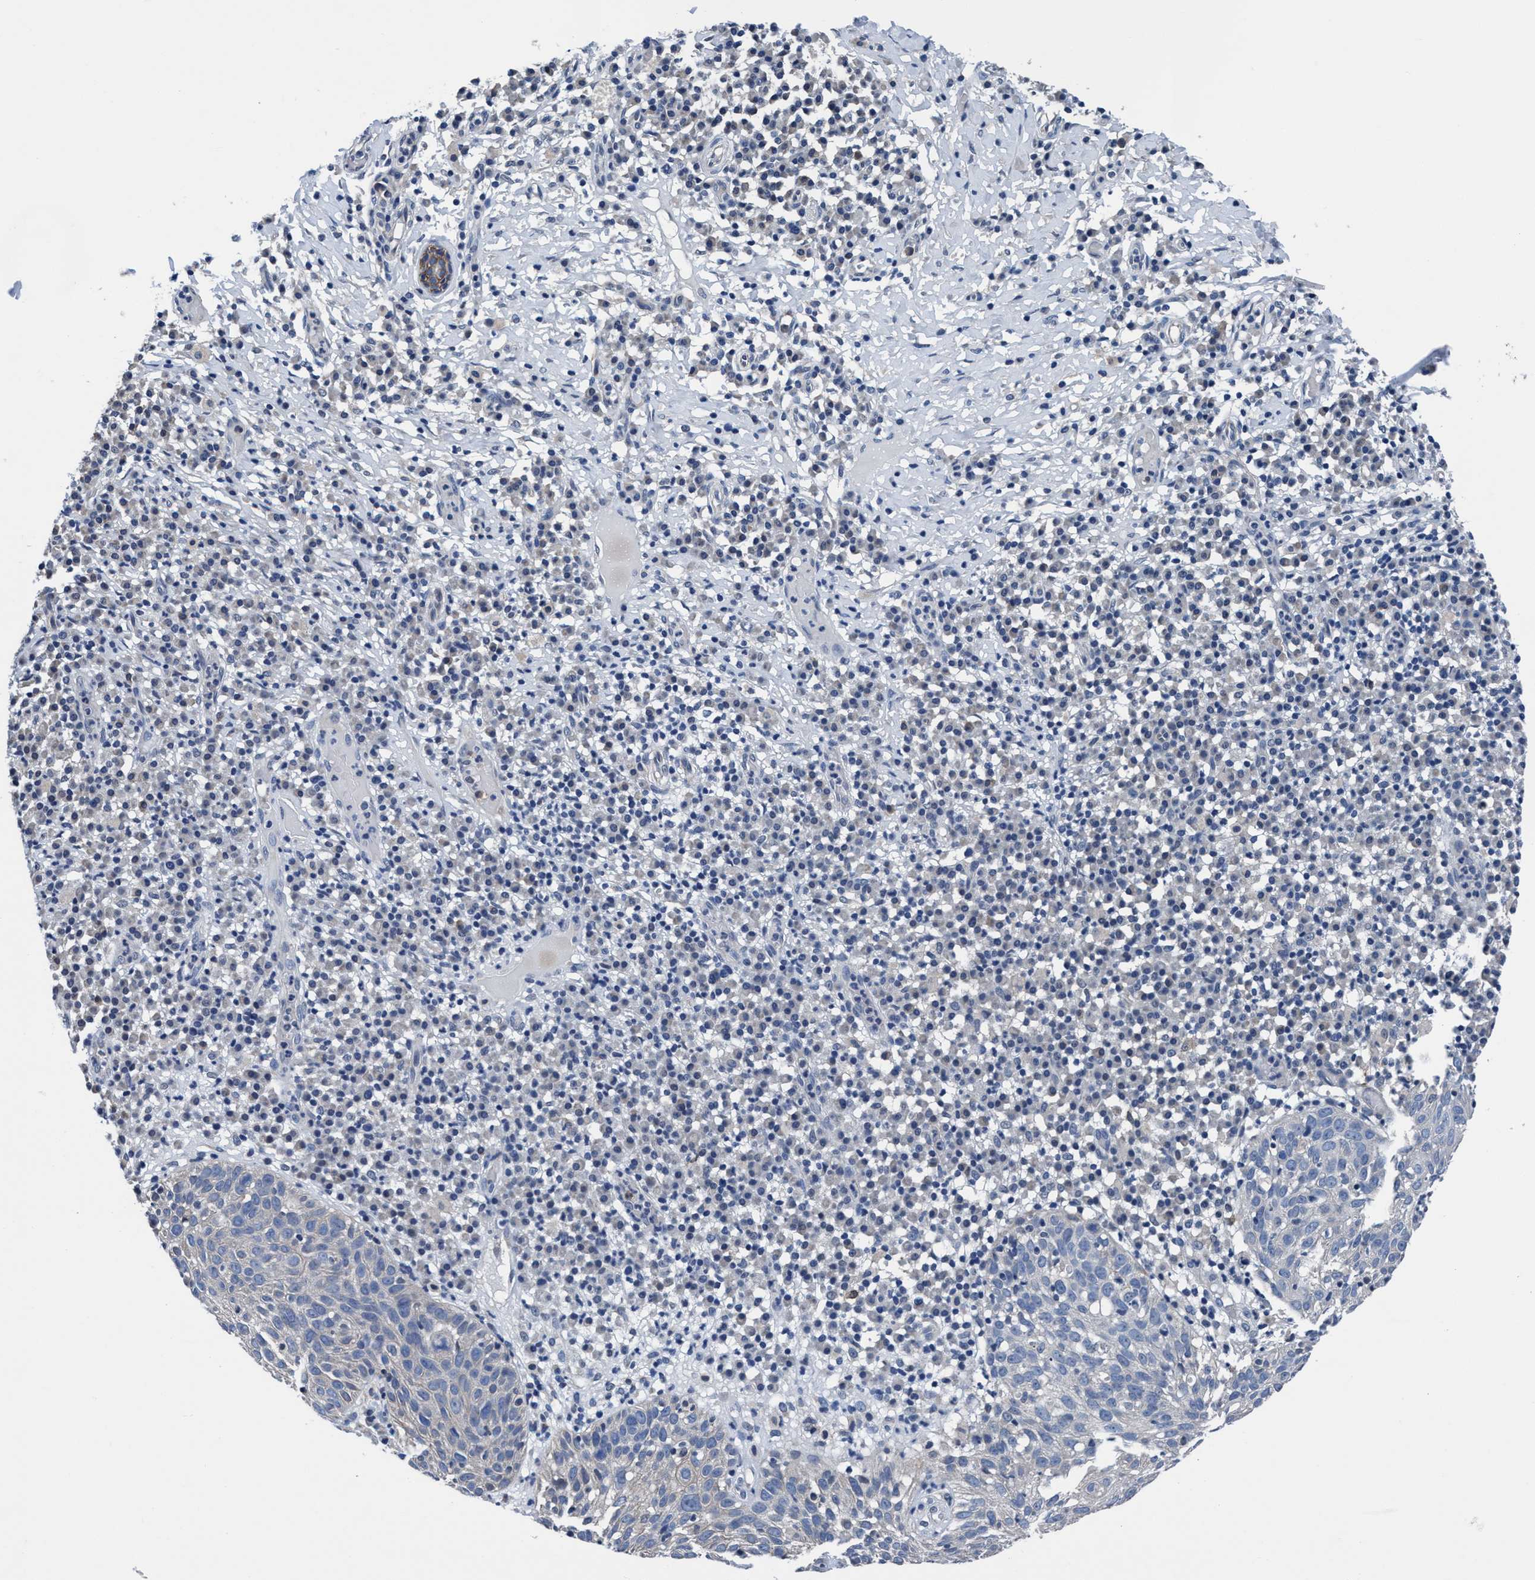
{"staining": {"intensity": "negative", "quantity": "none", "location": "none"}, "tissue": "skin cancer", "cell_type": "Tumor cells", "image_type": "cancer", "snomed": [{"axis": "morphology", "description": "Squamous cell carcinoma in situ, NOS"}, {"axis": "morphology", "description": "Squamous cell carcinoma, NOS"}, {"axis": "topography", "description": "Skin"}], "caption": "DAB (3,3'-diaminobenzidine) immunohistochemical staining of human skin cancer (squamous cell carcinoma) exhibits no significant expression in tumor cells.", "gene": "TMEM94", "patient": {"sex": "male", "age": 93}}